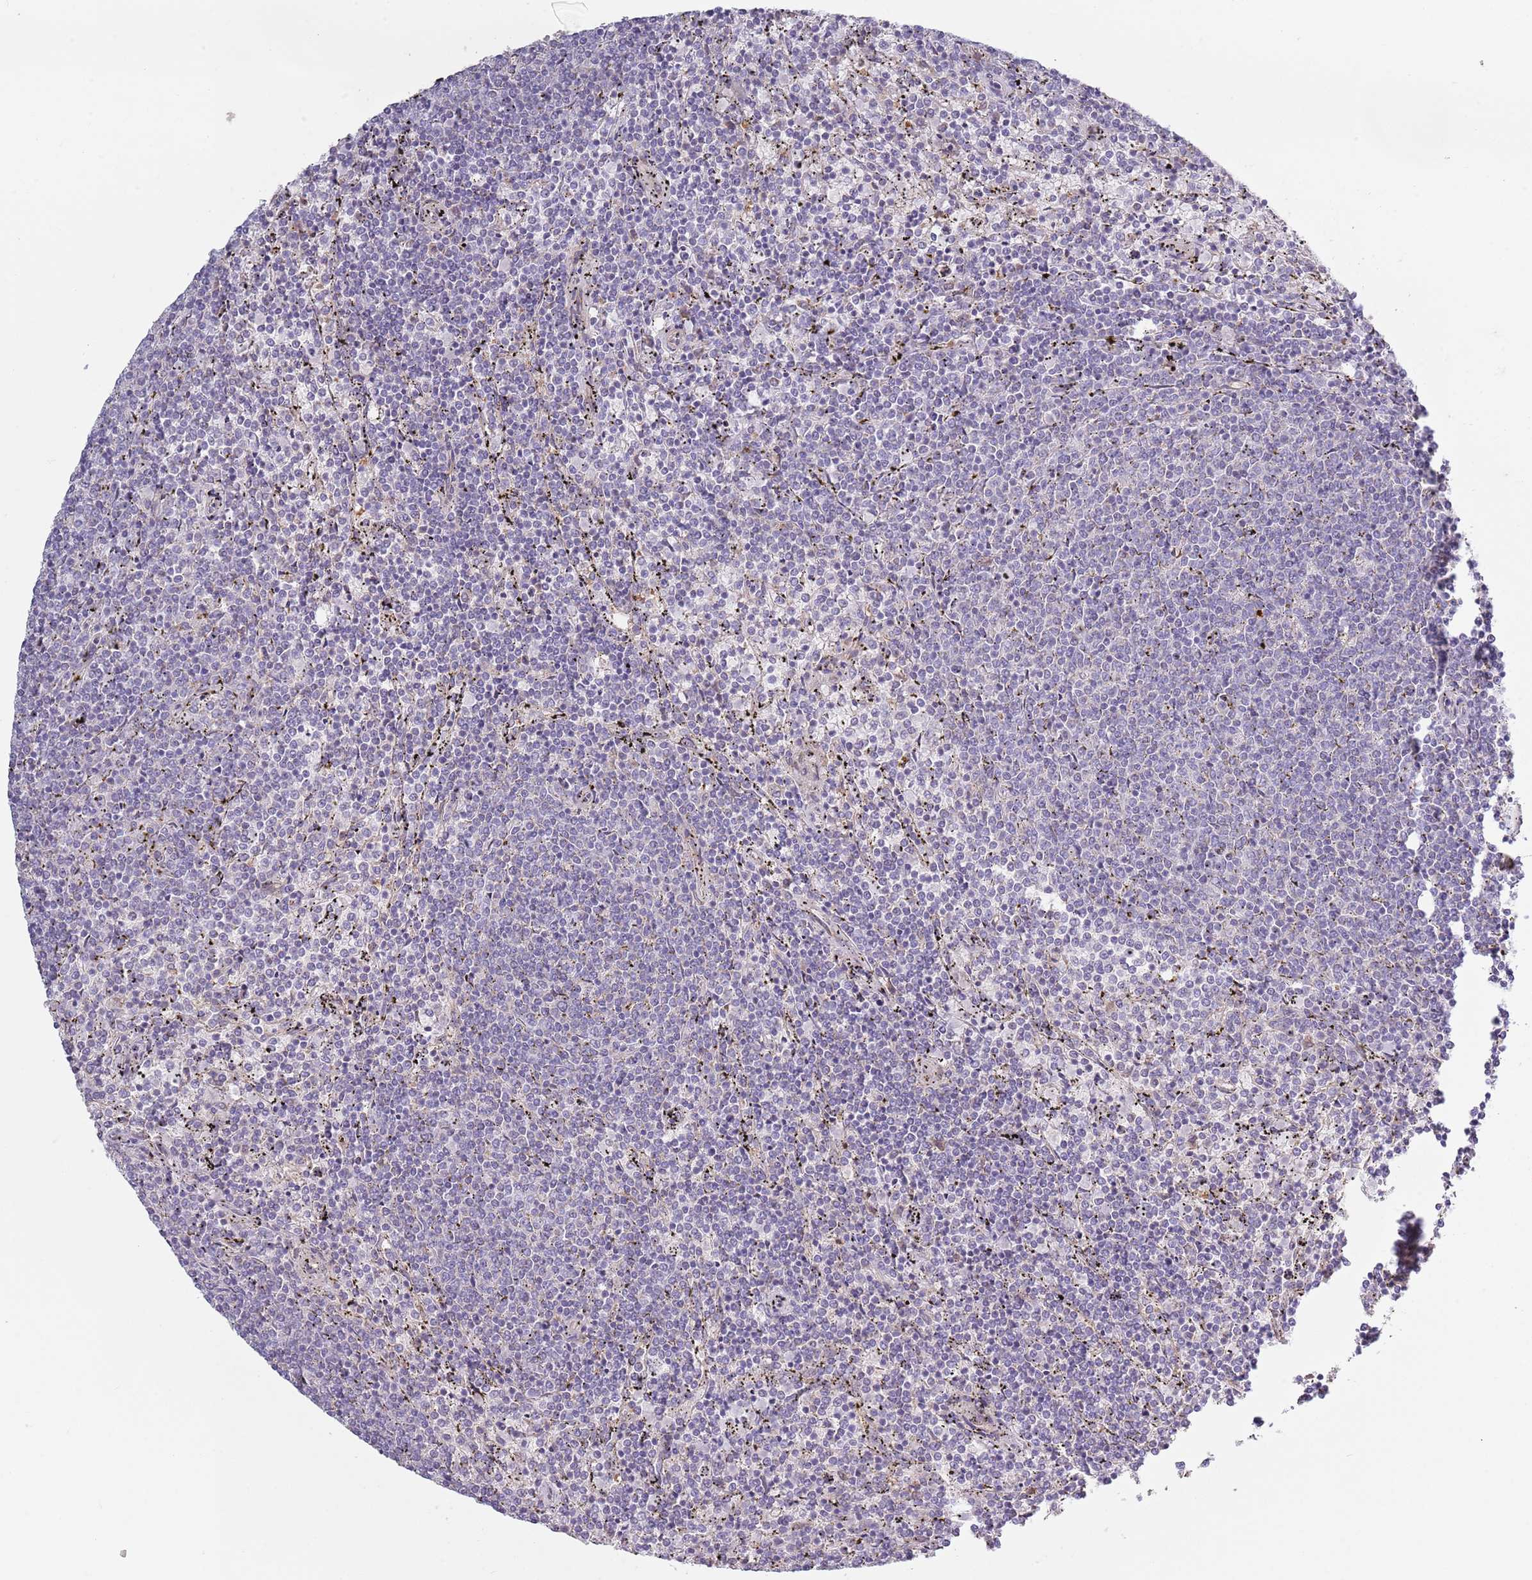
{"staining": {"intensity": "negative", "quantity": "none", "location": "none"}, "tissue": "lymphoma", "cell_type": "Tumor cells", "image_type": "cancer", "snomed": [{"axis": "morphology", "description": "Malignant lymphoma, non-Hodgkin's type, Low grade"}, {"axis": "topography", "description": "Spleen"}], "caption": "The IHC micrograph has no significant expression in tumor cells of lymphoma tissue.", "gene": "COQ5", "patient": {"sex": "female", "age": 50}}